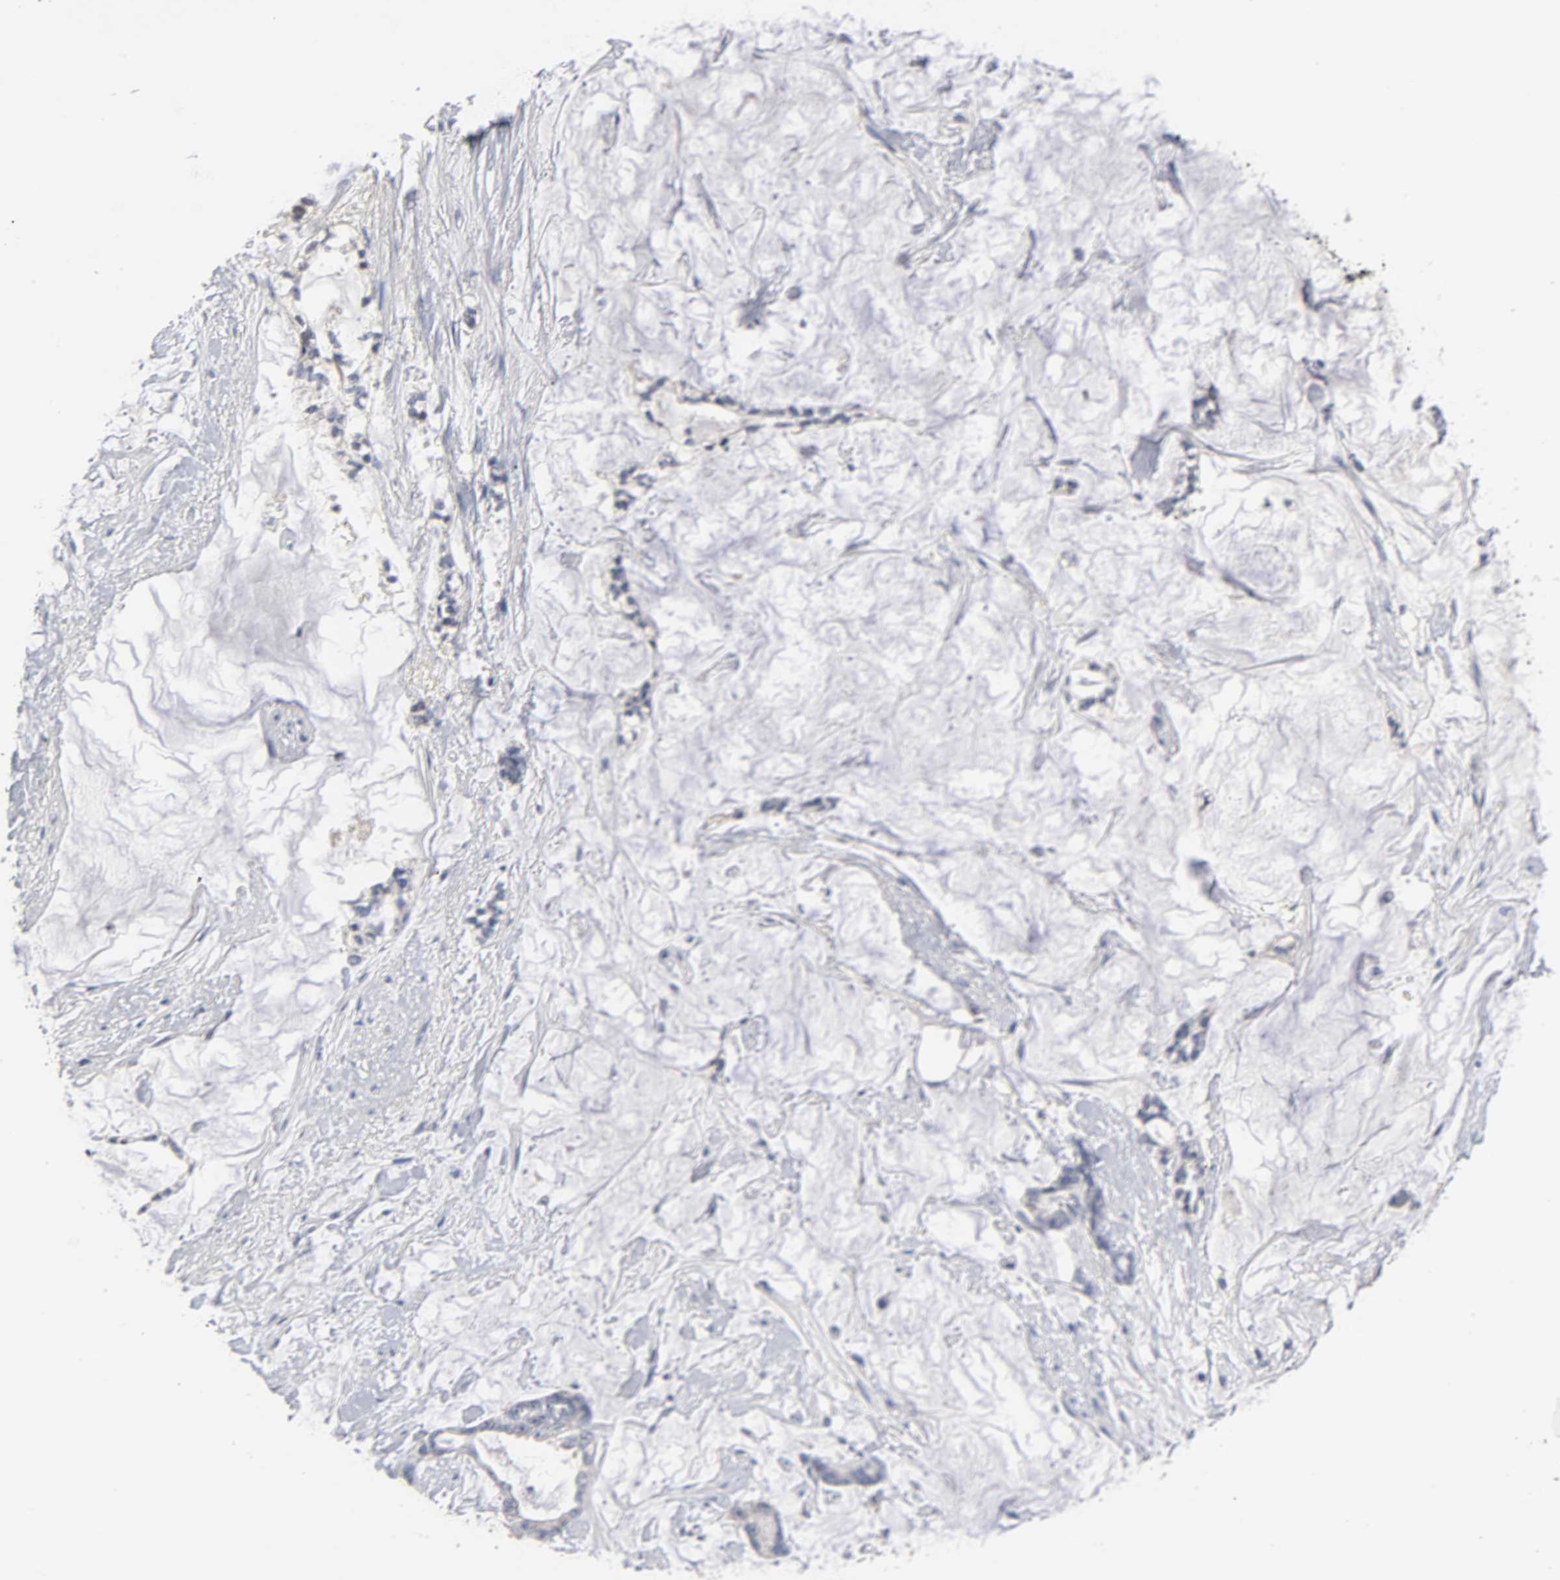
{"staining": {"intensity": "negative", "quantity": "none", "location": "none"}, "tissue": "pancreatic cancer", "cell_type": "Tumor cells", "image_type": "cancer", "snomed": [{"axis": "morphology", "description": "Adenocarcinoma, NOS"}, {"axis": "topography", "description": "Pancreas"}], "caption": "The photomicrograph reveals no staining of tumor cells in adenocarcinoma (pancreatic).", "gene": "OVOL1", "patient": {"sex": "female", "age": 73}}